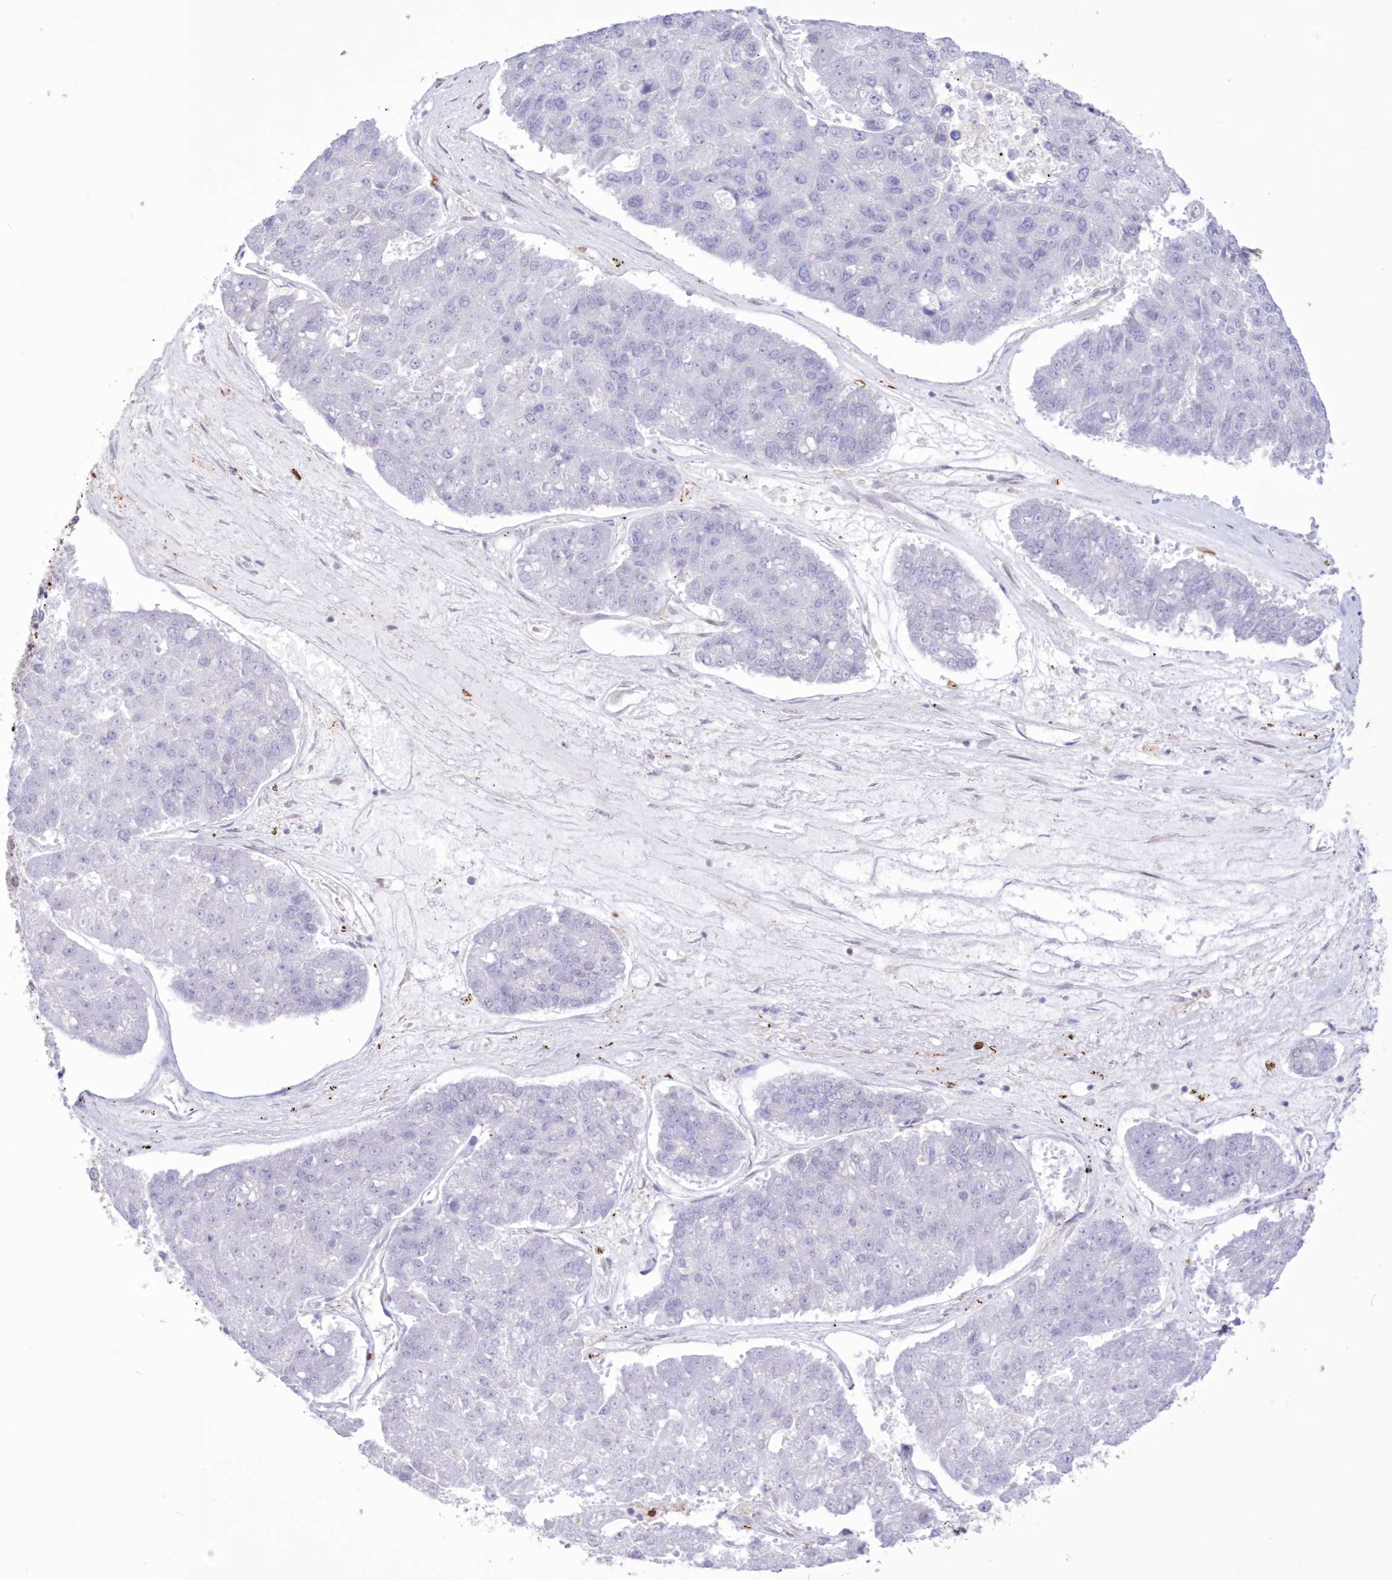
{"staining": {"intensity": "negative", "quantity": "none", "location": "none"}, "tissue": "pancreatic cancer", "cell_type": "Tumor cells", "image_type": "cancer", "snomed": [{"axis": "morphology", "description": "Adenocarcinoma, NOS"}, {"axis": "topography", "description": "Pancreas"}], "caption": "Immunohistochemical staining of pancreatic cancer reveals no significant positivity in tumor cells.", "gene": "C11orf1", "patient": {"sex": "male", "age": 50}}